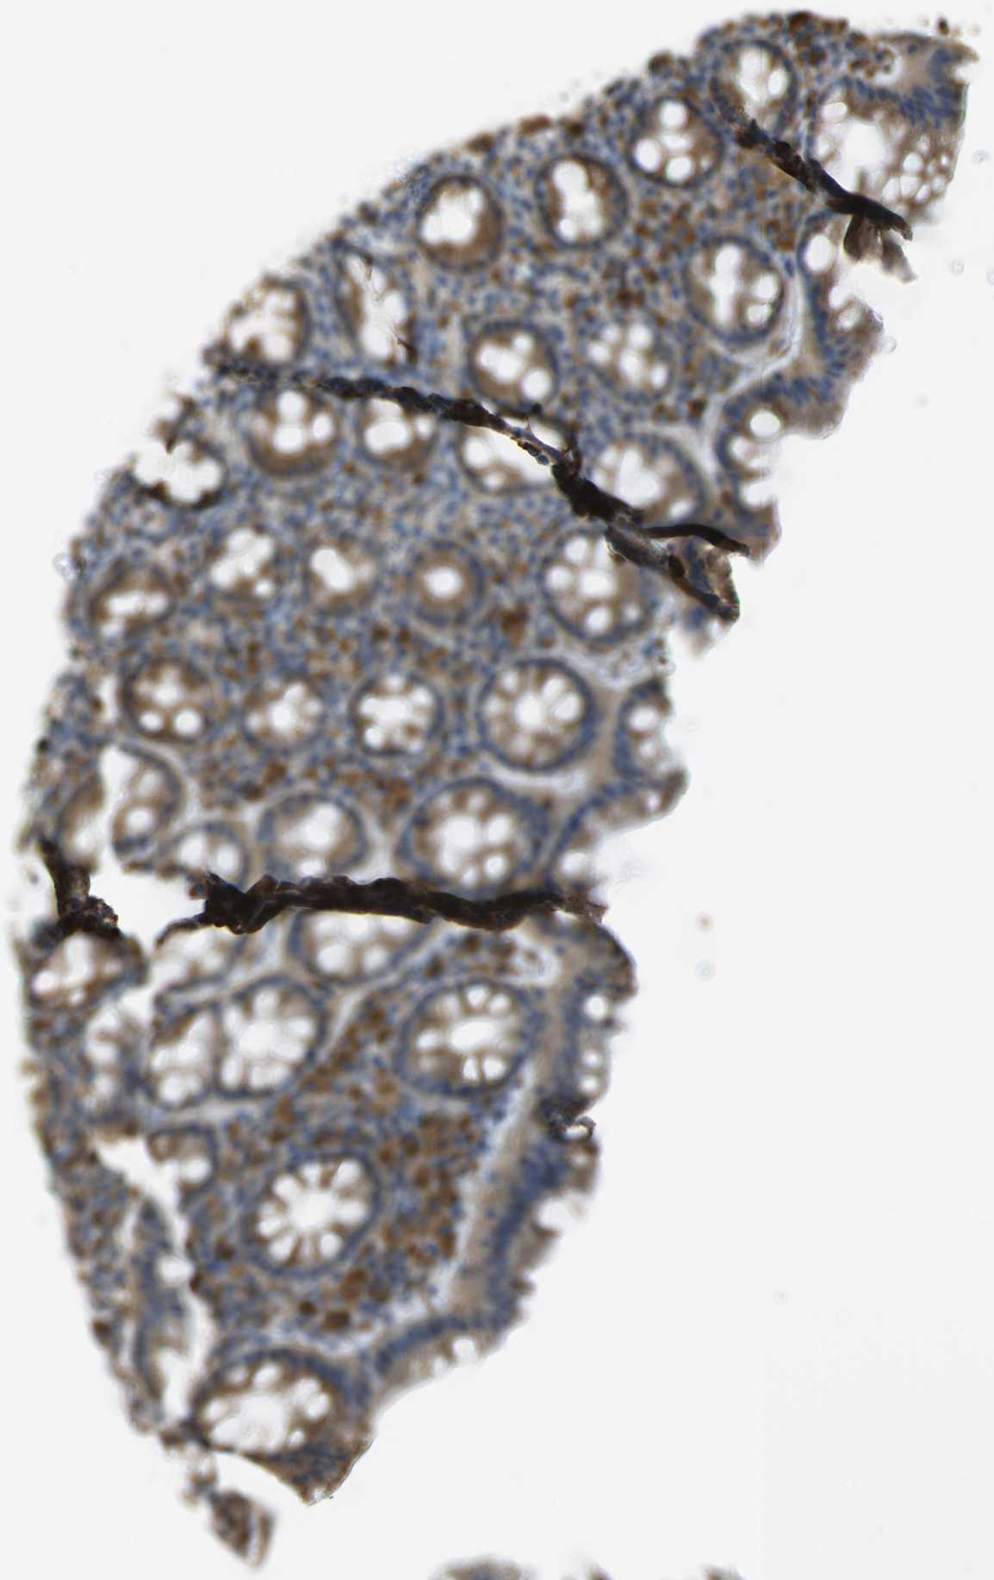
{"staining": {"intensity": "strong", "quantity": ">75%", "location": "cytoplasmic/membranous"}, "tissue": "rectum", "cell_type": "Glandular cells", "image_type": "normal", "snomed": [{"axis": "morphology", "description": "Normal tissue, NOS"}, {"axis": "topography", "description": "Rectum"}], "caption": "IHC photomicrograph of normal rectum: human rectum stained using immunohistochemistry (IHC) exhibits high levels of strong protein expression localized specifically in the cytoplasmic/membranous of glandular cells, appearing as a cytoplasmic/membranous brown color.", "gene": "DIAPH2", "patient": {"sex": "male", "age": 92}}